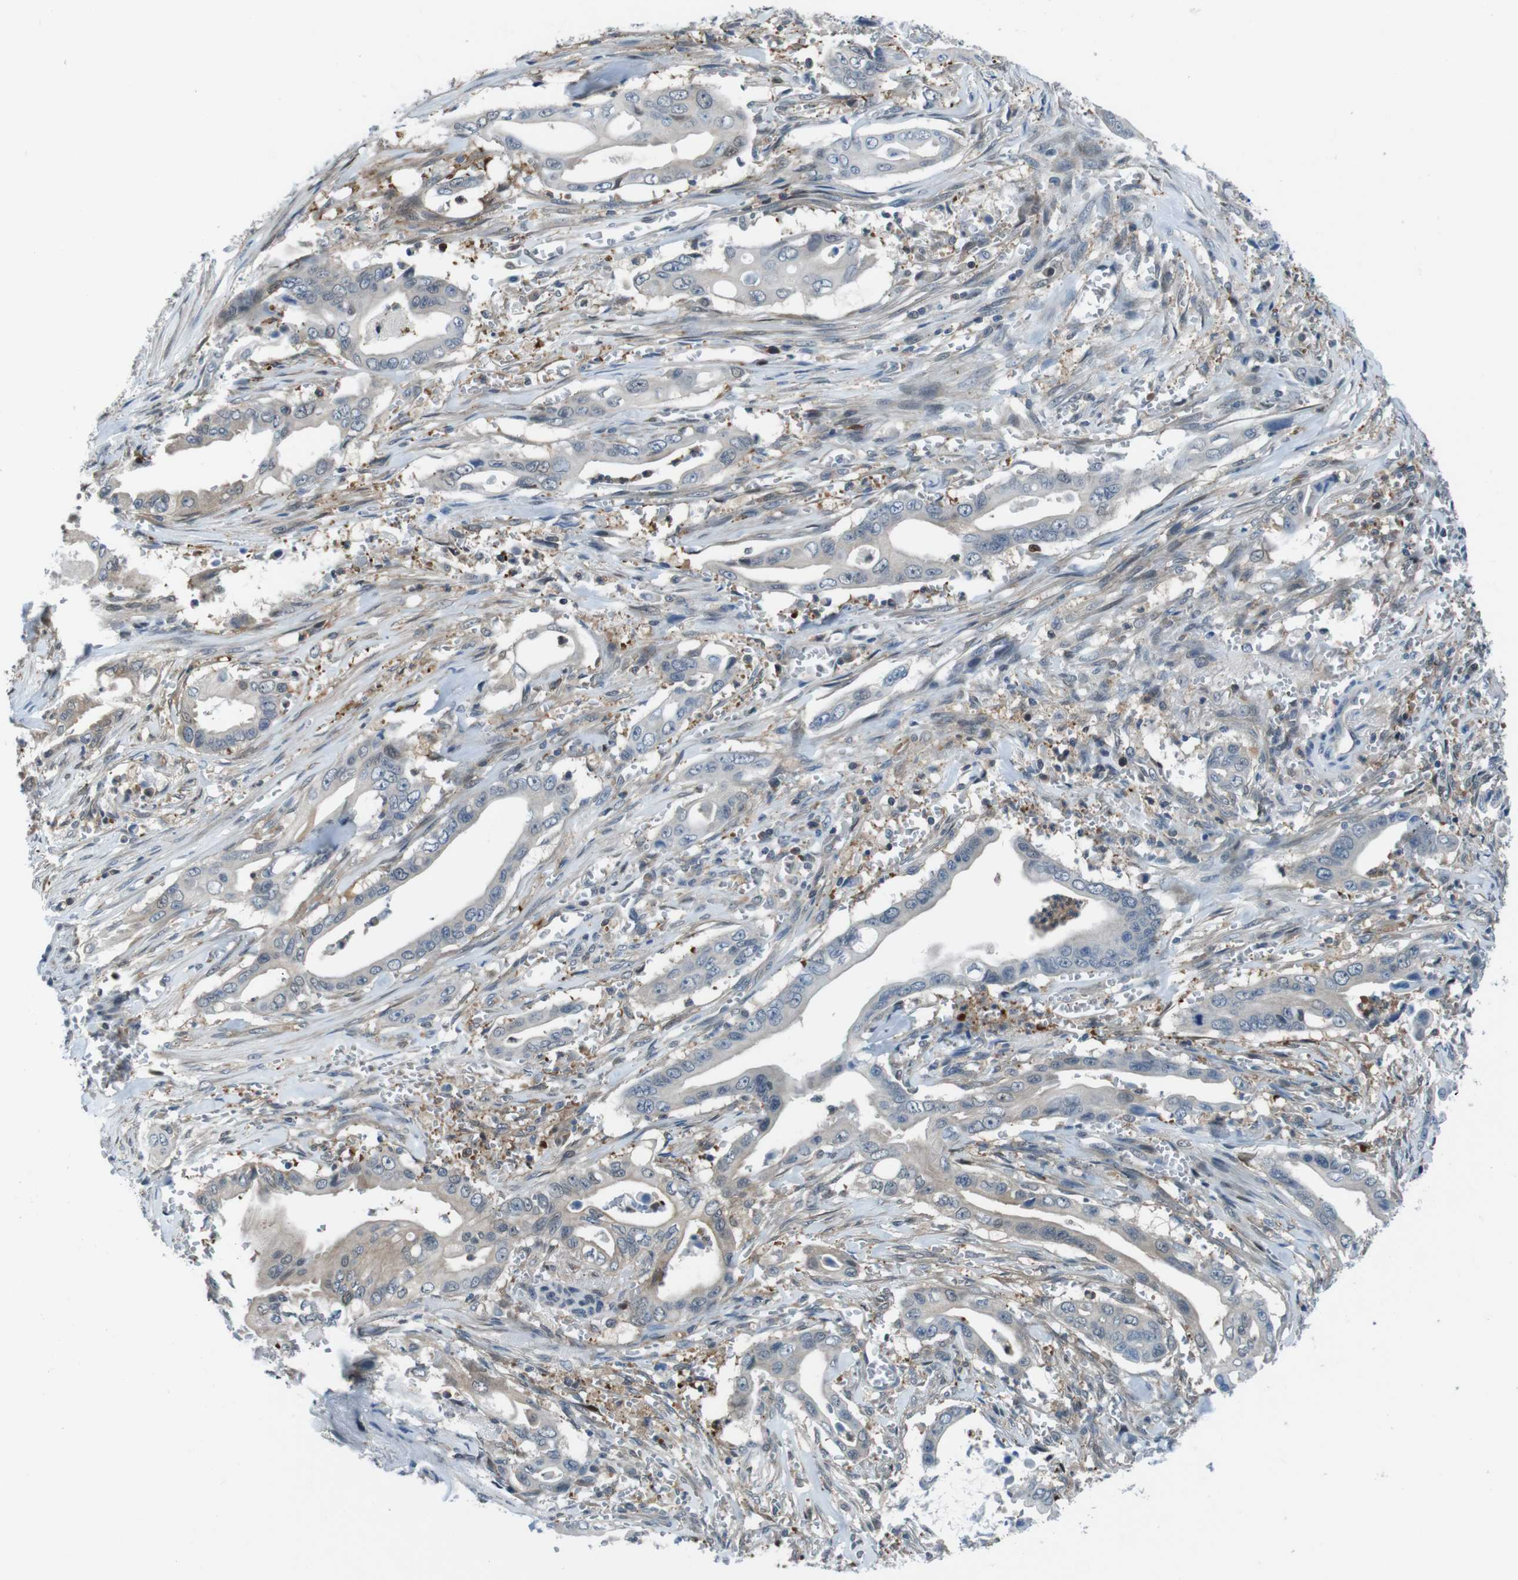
{"staining": {"intensity": "weak", "quantity": "<25%", "location": "cytoplasmic/membranous,nuclear"}, "tissue": "pancreatic cancer", "cell_type": "Tumor cells", "image_type": "cancer", "snomed": [{"axis": "morphology", "description": "Adenocarcinoma, NOS"}, {"axis": "topography", "description": "Pancreas"}], "caption": "Tumor cells are negative for brown protein staining in pancreatic adenocarcinoma.", "gene": "NANOS2", "patient": {"sex": "male", "age": 59}}